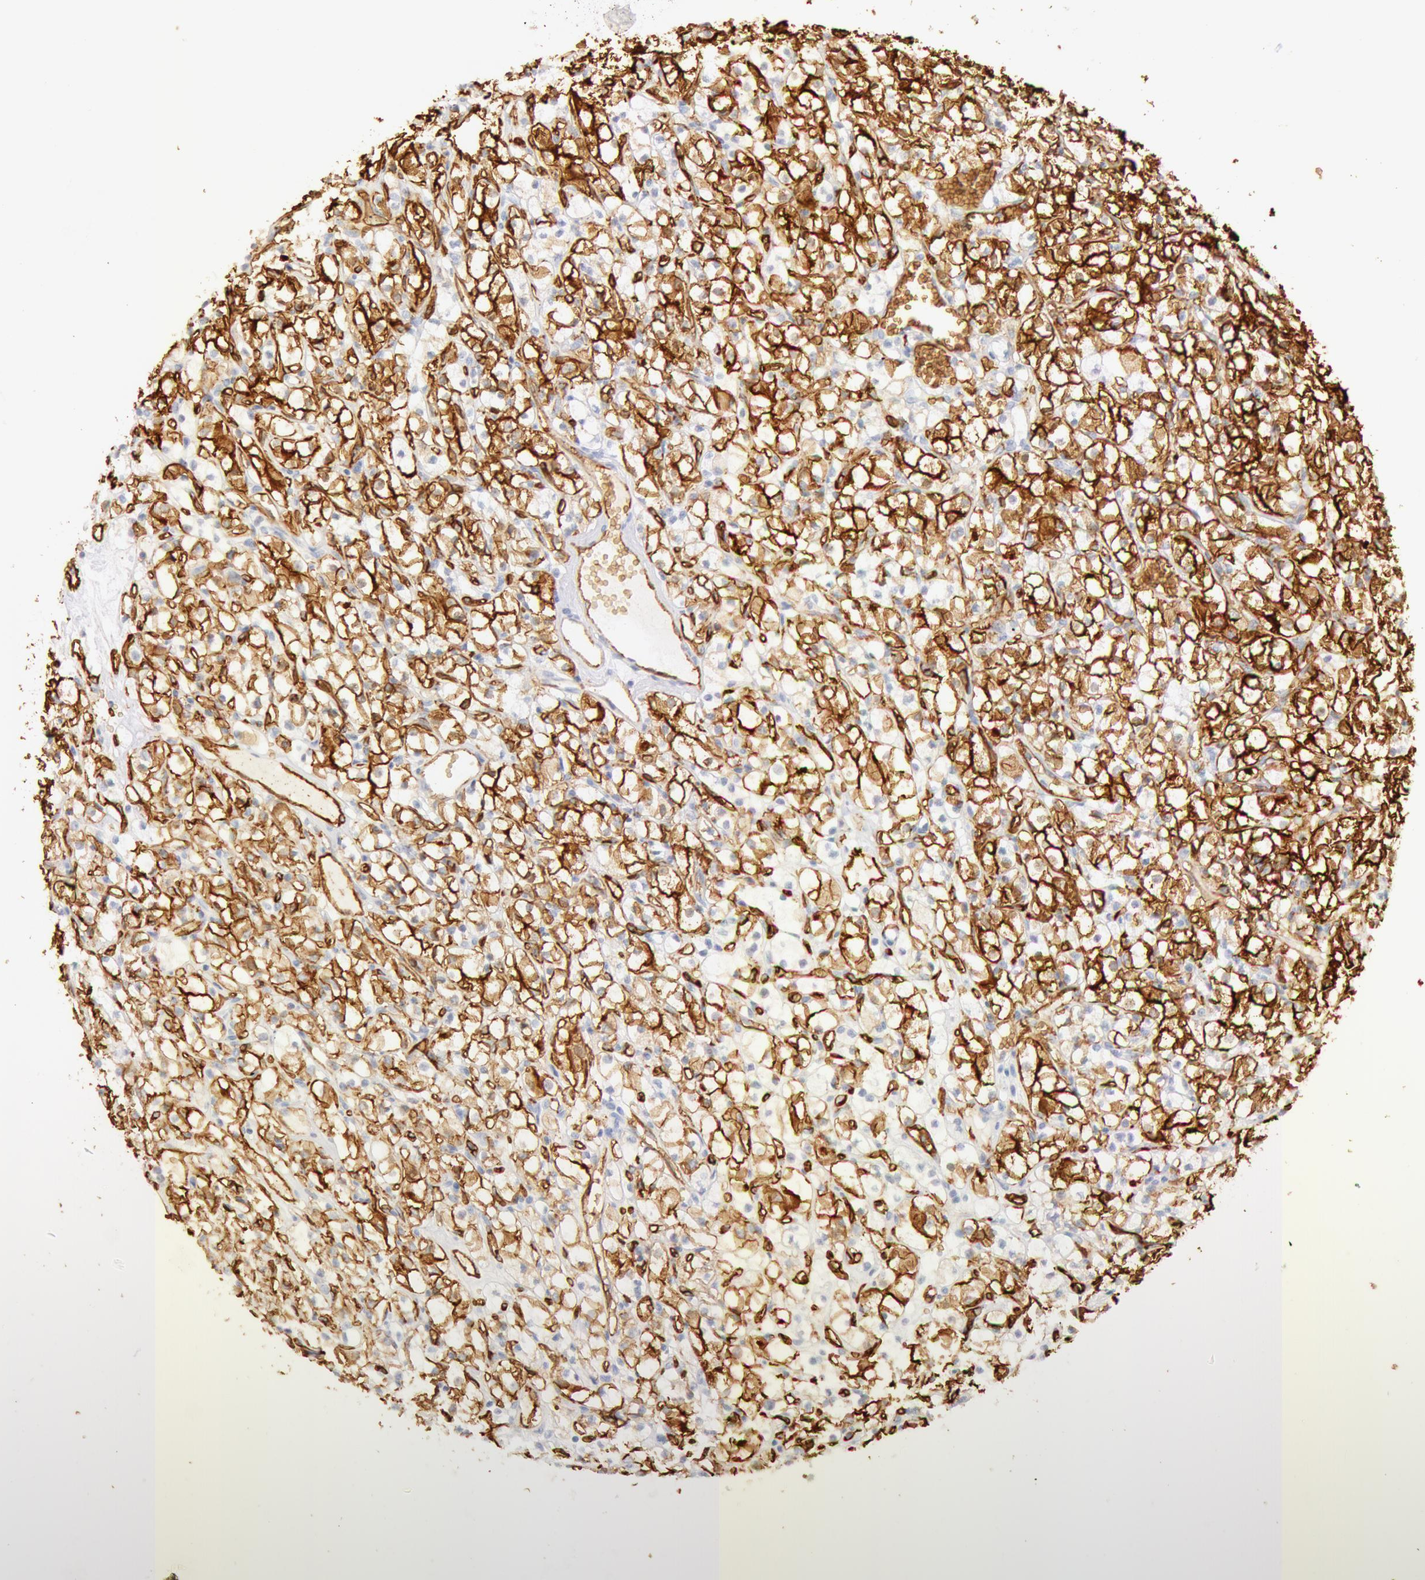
{"staining": {"intensity": "strong", "quantity": ">75%", "location": "cytoplasmic/membranous"}, "tissue": "renal cancer", "cell_type": "Tumor cells", "image_type": "cancer", "snomed": [{"axis": "morphology", "description": "Adenocarcinoma, NOS"}, {"axis": "topography", "description": "Kidney"}], "caption": "A histopathology image of human renal cancer stained for a protein demonstrates strong cytoplasmic/membranous brown staining in tumor cells.", "gene": "AQP1", "patient": {"sex": "male", "age": 61}}